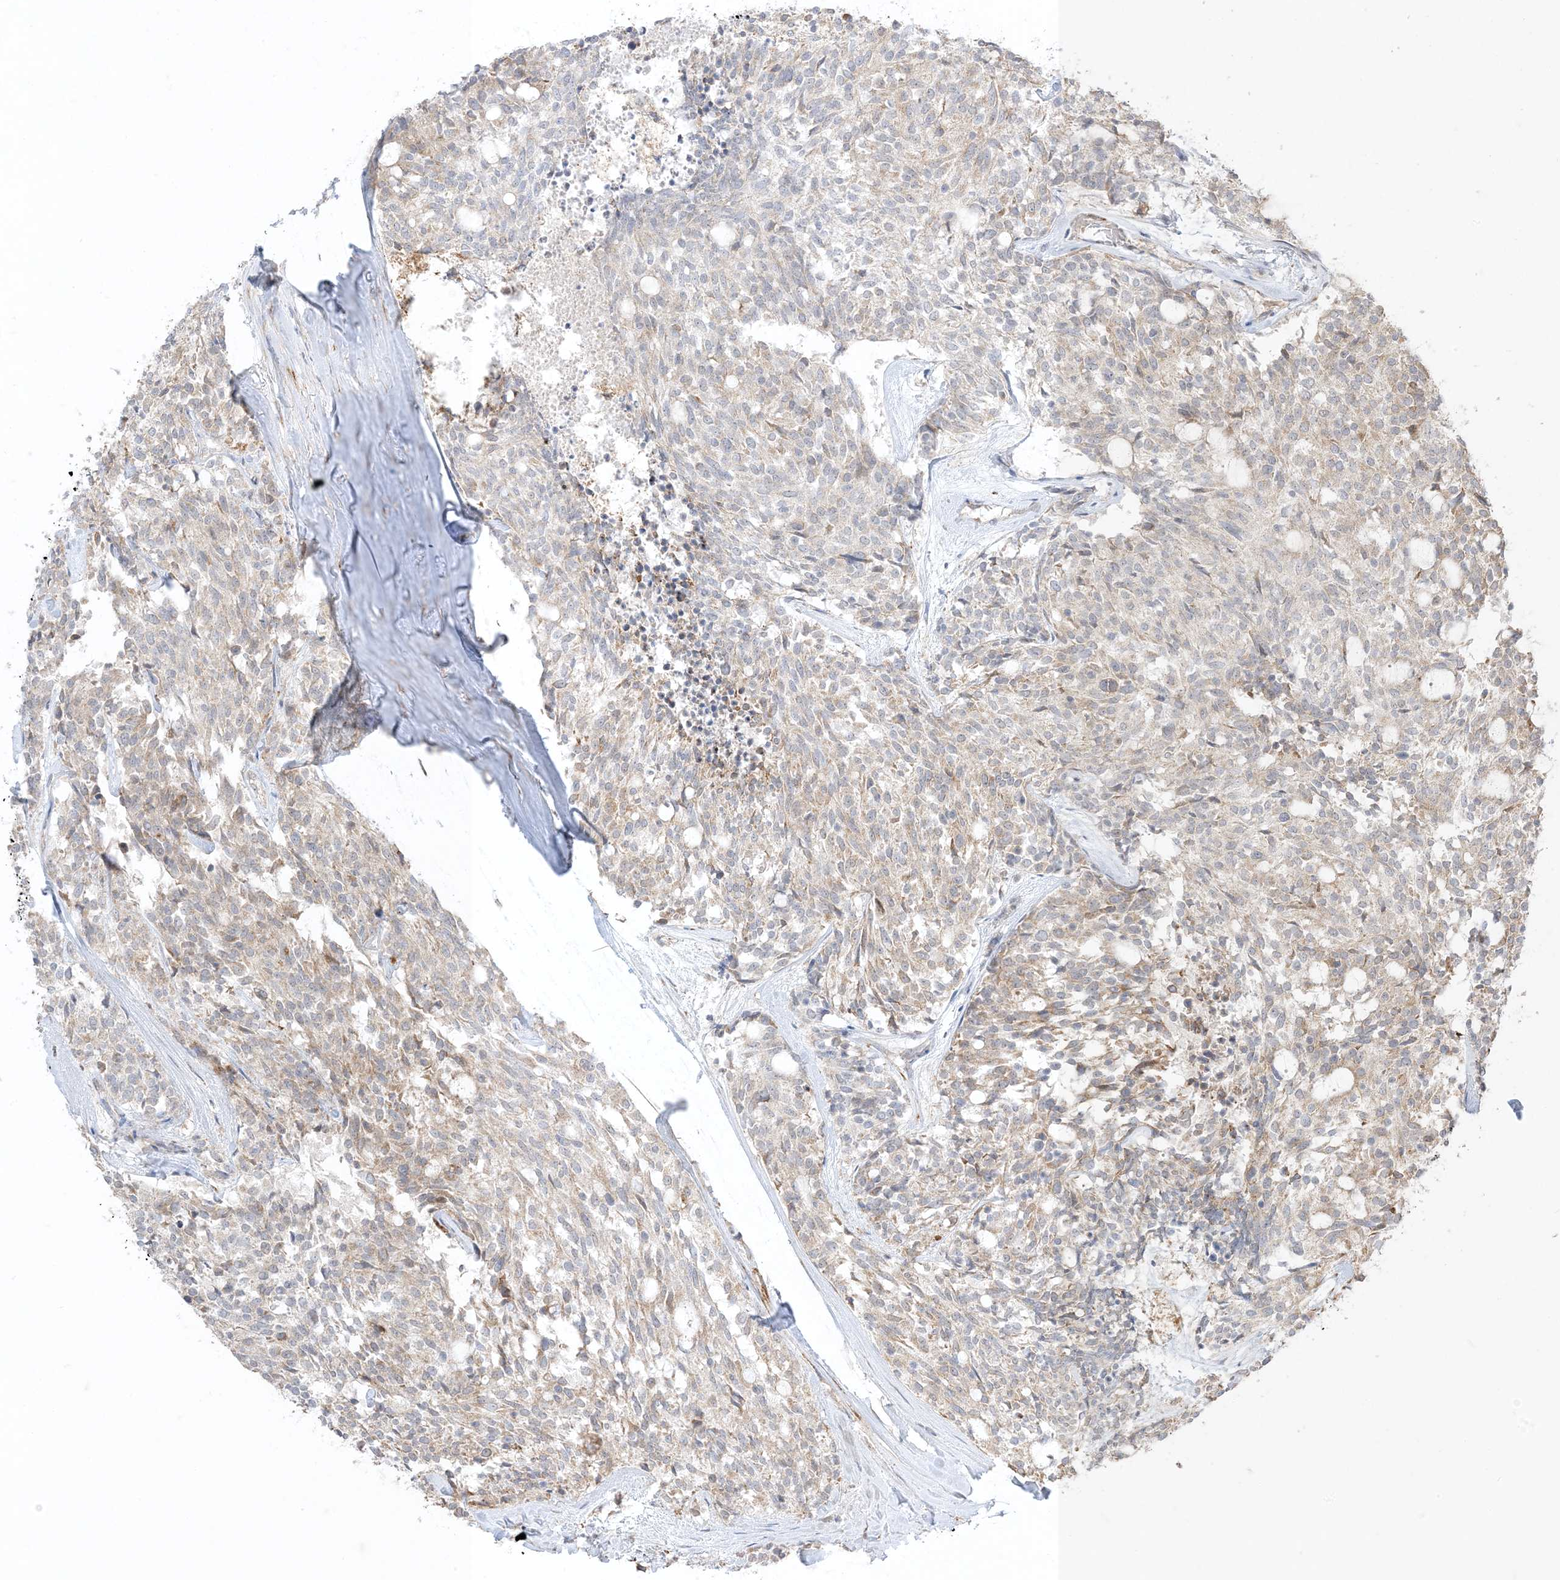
{"staining": {"intensity": "weak", "quantity": "<25%", "location": "cytoplasmic/membranous"}, "tissue": "carcinoid", "cell_type": "Tumor cells", "image_type": "cancer", "snomed": [{"axis": "morphology", "description": "Carcinoid, malignant, NOS"}, {"axis": "topography", "description": "Pancreas"}], "caption": "IHC image of carcinoid stained for a protein (brown), which displays no positivity in tumor cells.", "gene": "ODC1", "patient": {"sex": "female", "age": 54}}